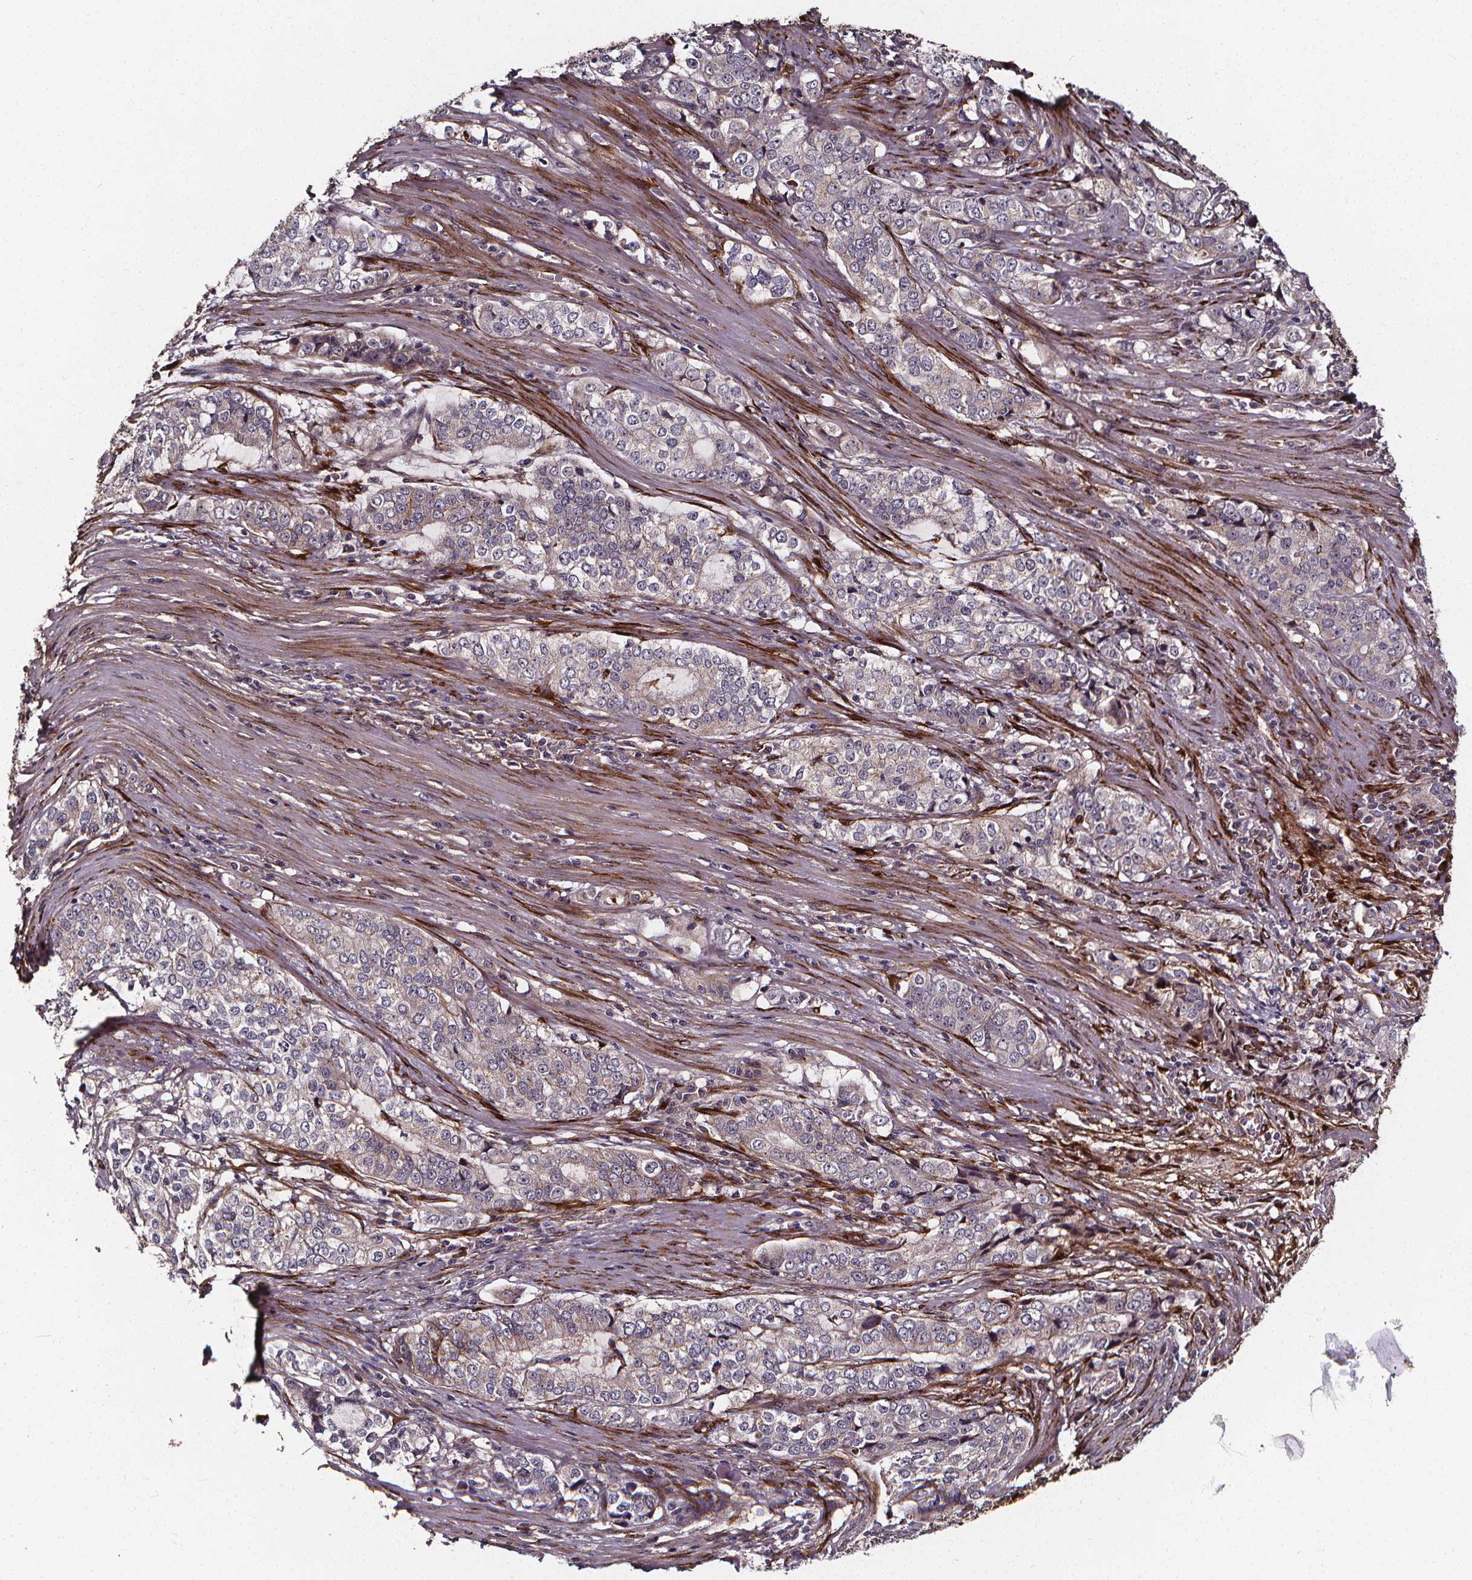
{"staining": {"intensity": "negative", "quantity": "none", "location": "none"}, "tissue": "stomach cancer", "cell_type": "Tumor cells", "image_type": "cancer", "snomed": [{"axis": "morphology", "description": "Adenocarcinoma, NOS"}, {"axis": "topography", "description": "Stomach, lower"}], "caption": "Tumor cells are negative for brown protein staining in stomach cancer (adenocarcinoma).", "gene": "AEBP1", "patient": {"sex": "female", "age": 72}}